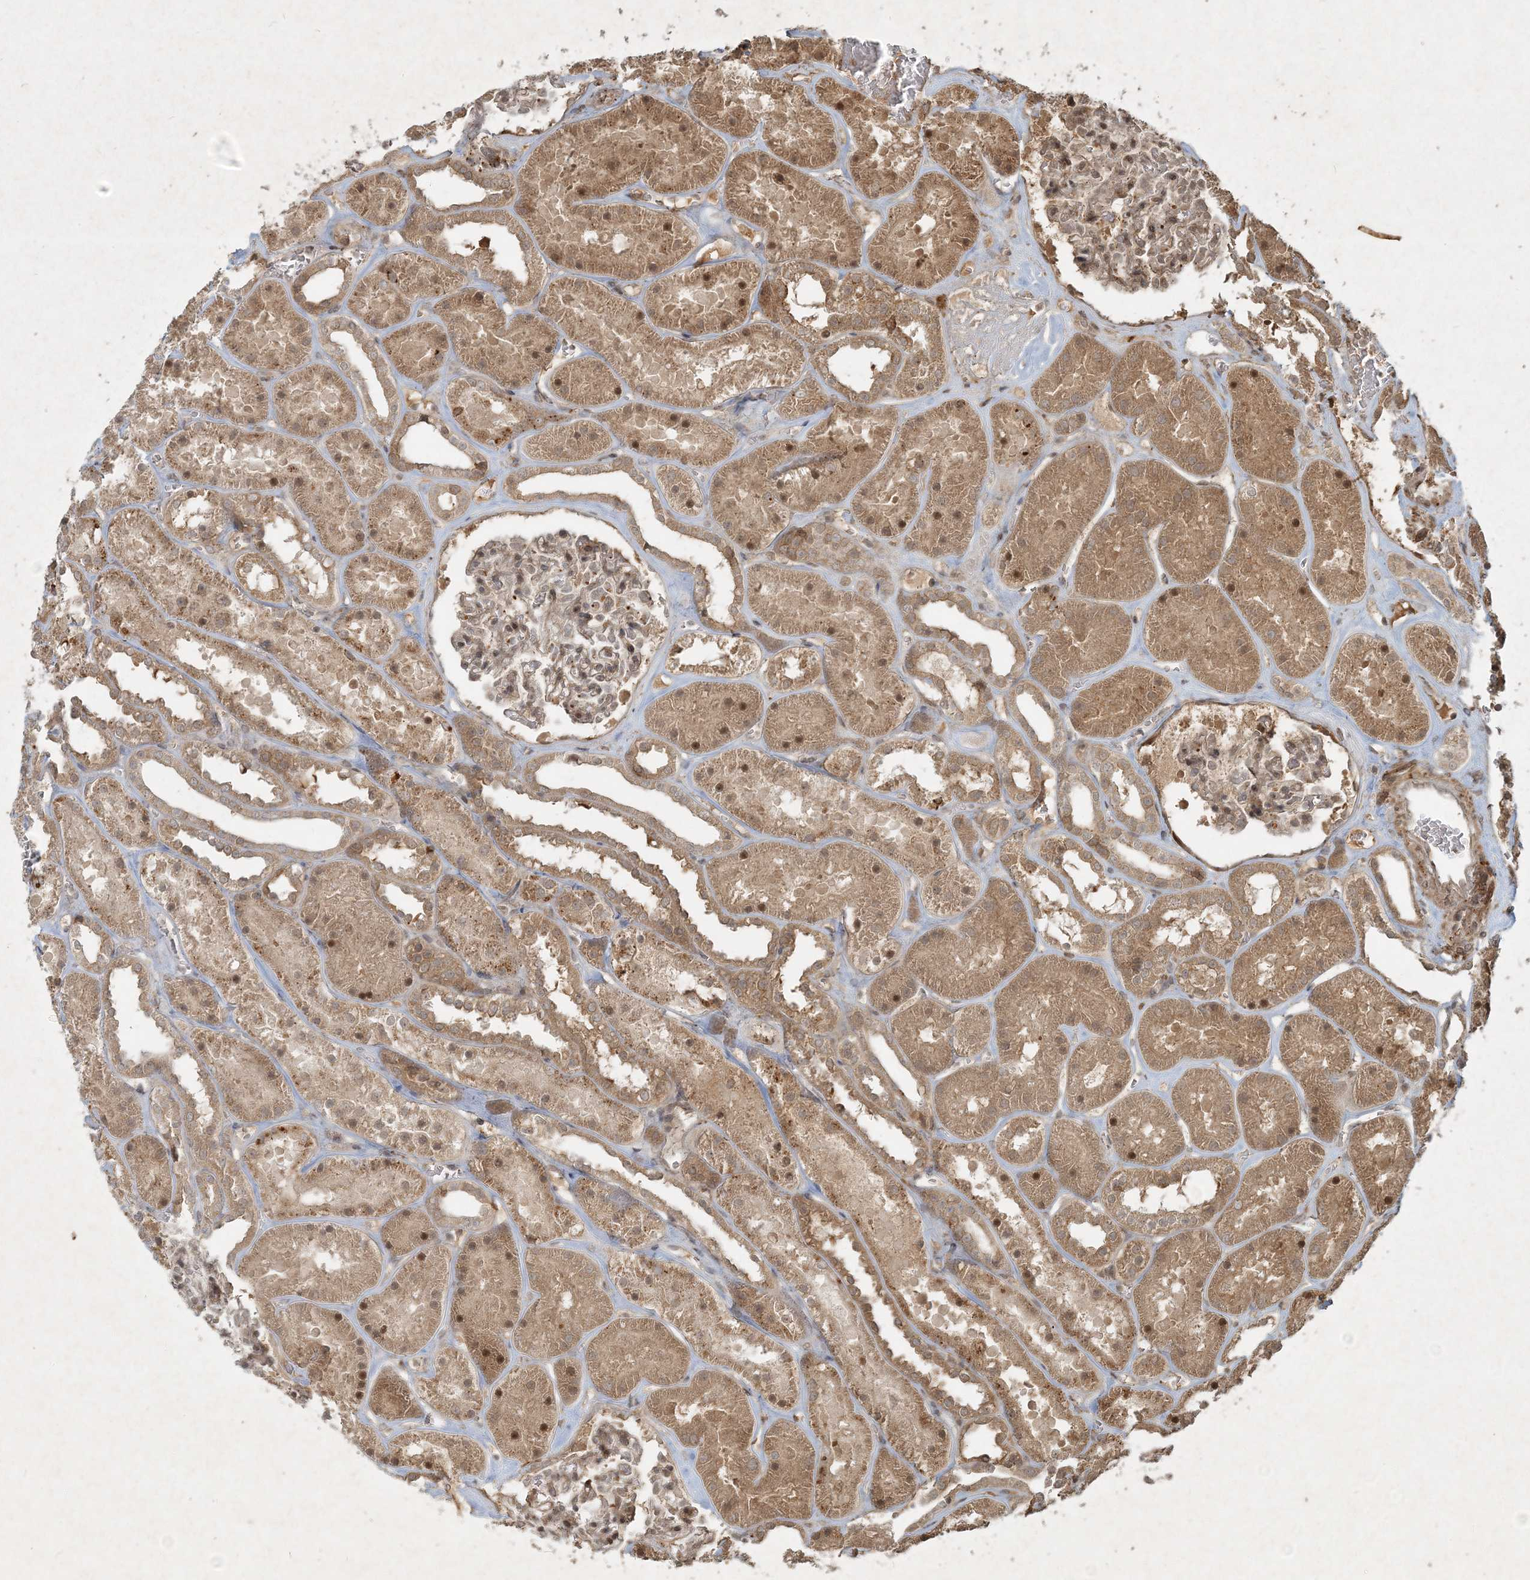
{"staining": {"intensity": "weak", "quantity": "25%-75%", "location": "cytoplasmic/membranous"}, "tissue": "kidney", "cell_type": "Cells in glomeruli", "image_type": "normal", "snomed": [{"axis": "morphology", "description": "Normal tissue, NOS"}, {"axis": "topography", "description": "Kidney"}], "caption": "The micrograph reveals staining of normal kidney, revealing weak cytoplasmic/membranous protein expression (brown color) within cells in glomeruli.", "gene": "NARS1", "patient": {"sex": "female", "age": 41}}